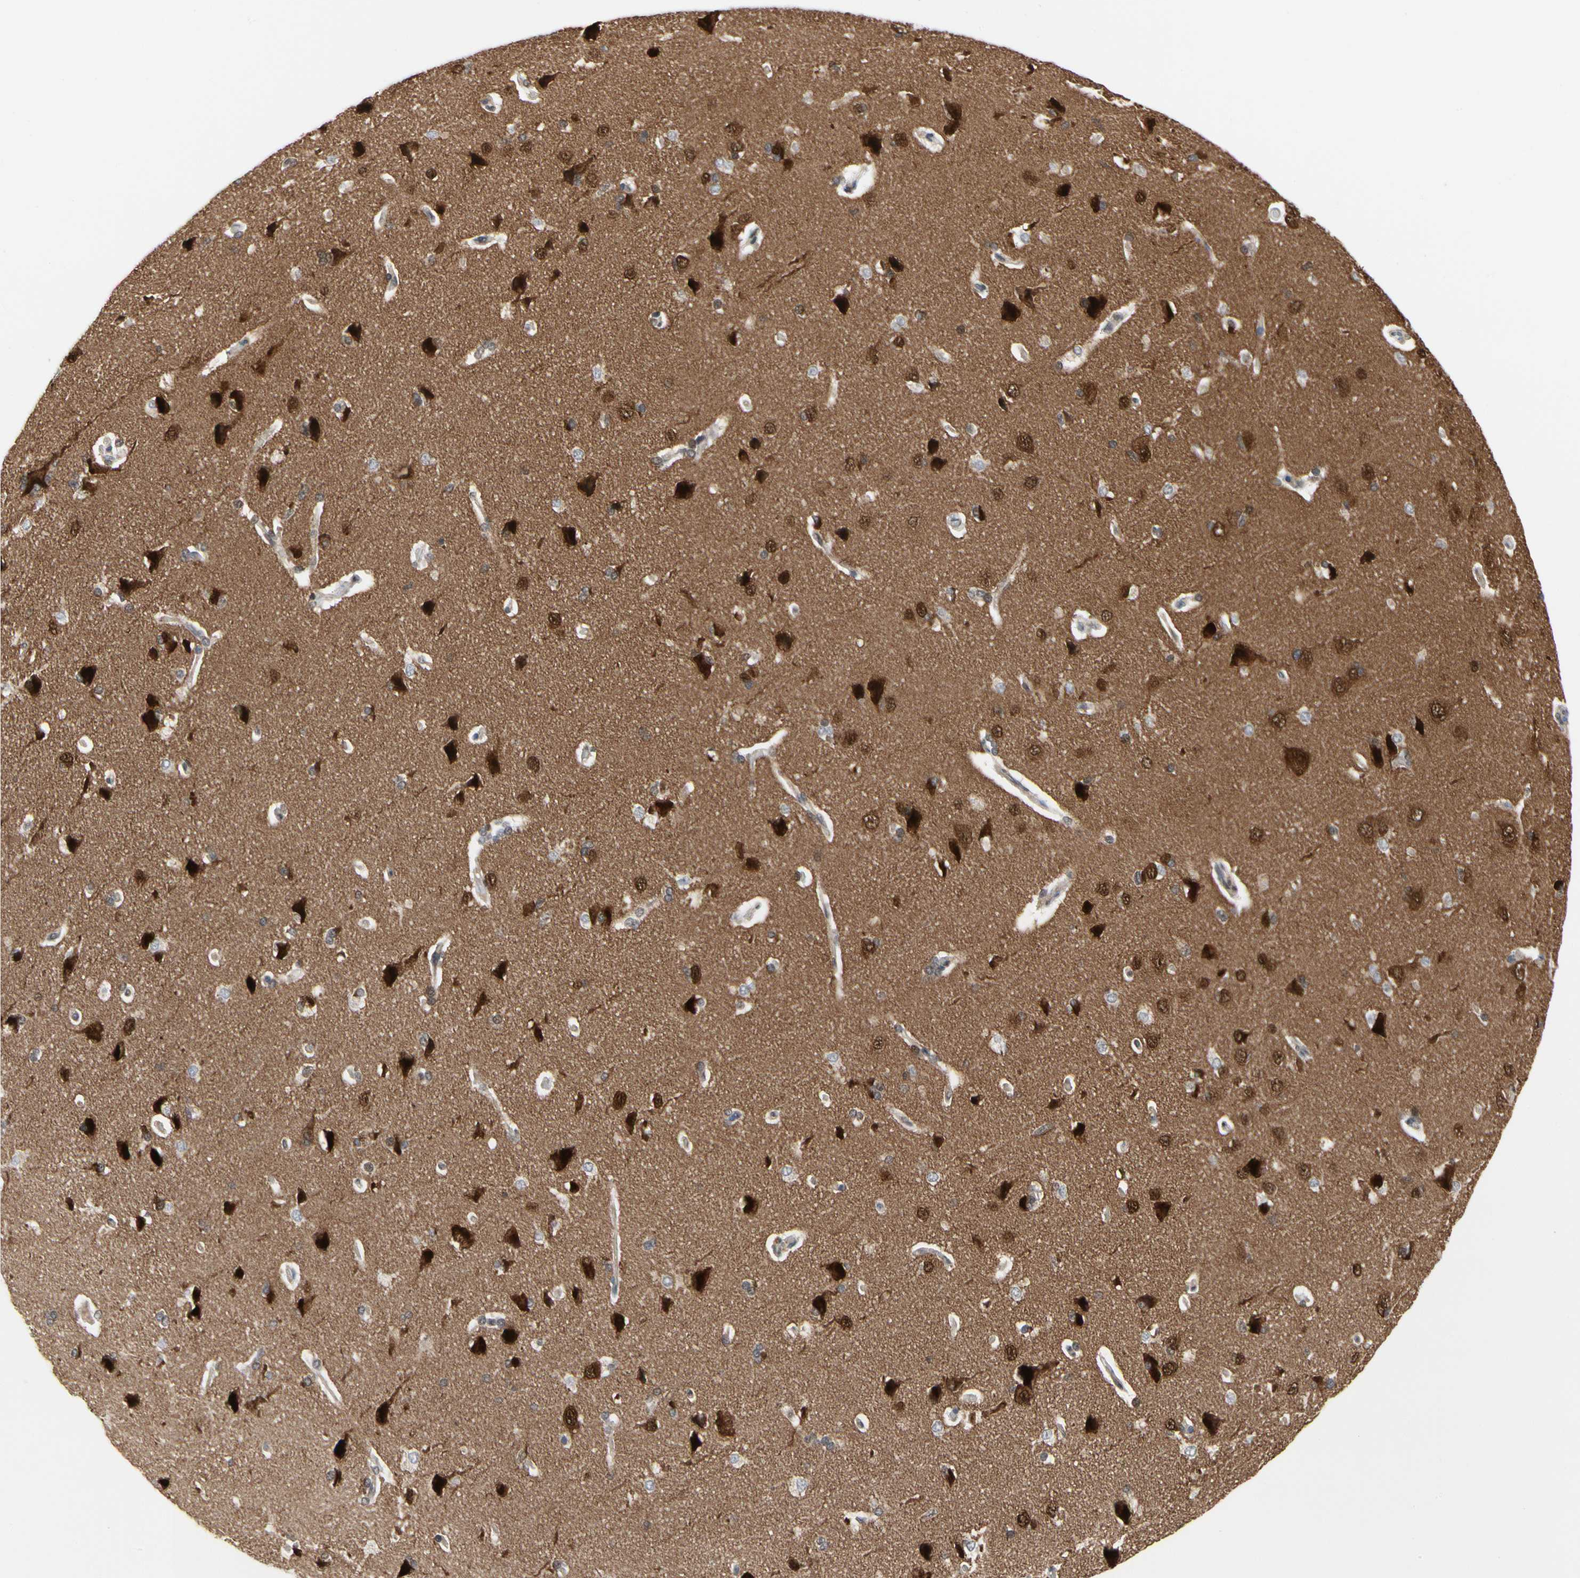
{"staining": {"intensity": "negative", "quantity": "none", "location": "none"}, "tissue": "cerebral cortex", "cell_type": "Endothelial cells", "image_type": "normal", "snomed": [{"axis": "morphology", "description": "Normal tissue, NOS"}, {"axis": "topography", "description": "Cerebral cortex"}], "caption": "This is a micrograph of immunohistochemistry (IHC) staining of unremarkable cerebral cortex, which shows no positivity in endothelial cells.", "gene": "CDK5", "patient": {"sex": "male", "age": 62}}